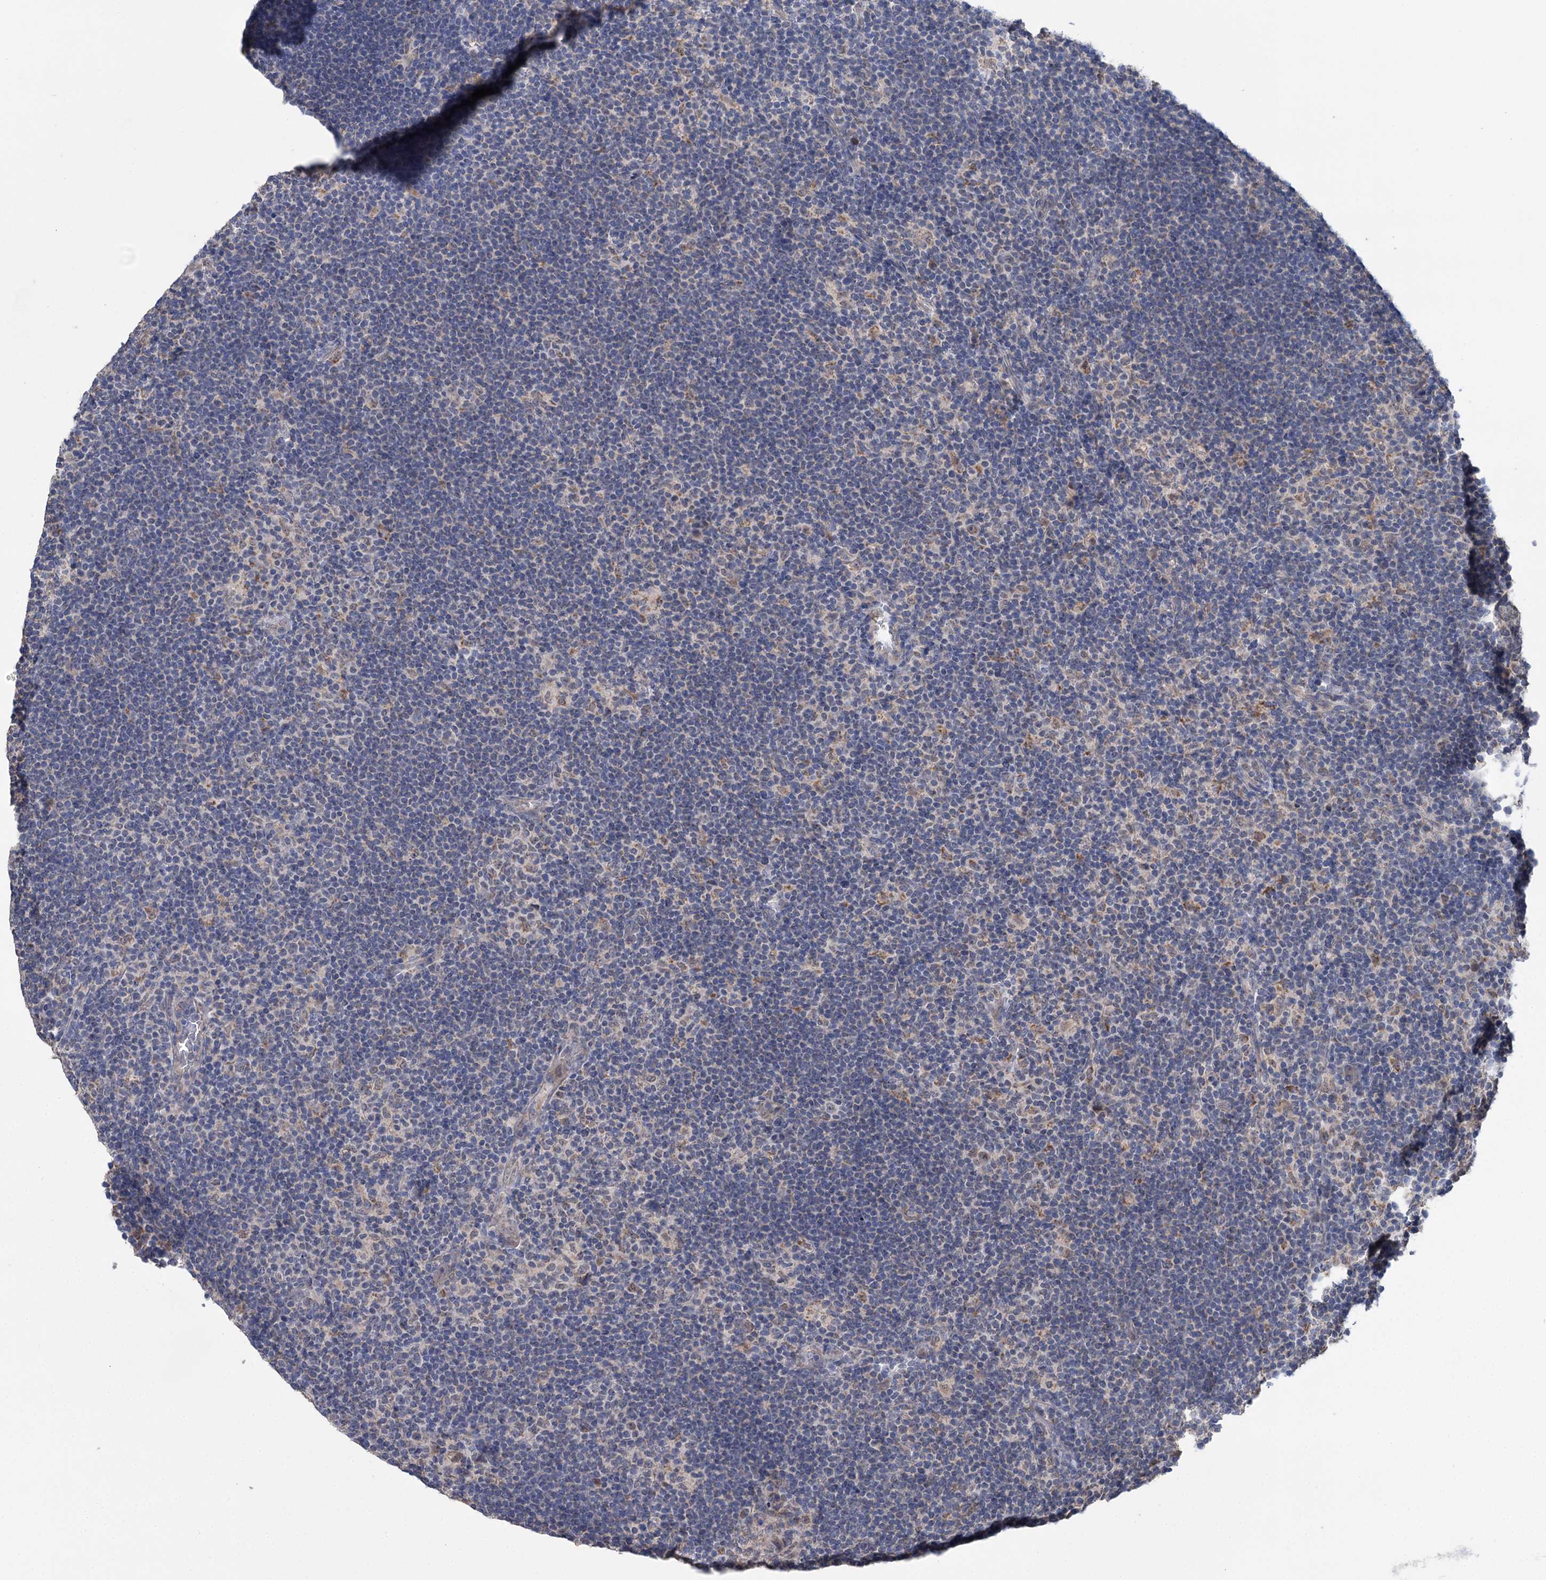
{"staining": {"intensity": "moderate", "quantity": "25%-75%", "location": "cytoplasmic/membranous"}, "tissue": "lymphoma", "cell_type": "Tumor cells", "image_type": "cancer", "snomed": [{"axis": "morphology", "description": "Hodgkin's disease, NOS"}, {"axis": "topography", "description": "Lymph node"}], "caption": "Protein staining shows moderate cytoplasmic/membranous expression in about 25%-75% of tumor cells in Hodgkin's disease.", "gene": "CLPB", "patient": {"sex": "female", "age": 57}}